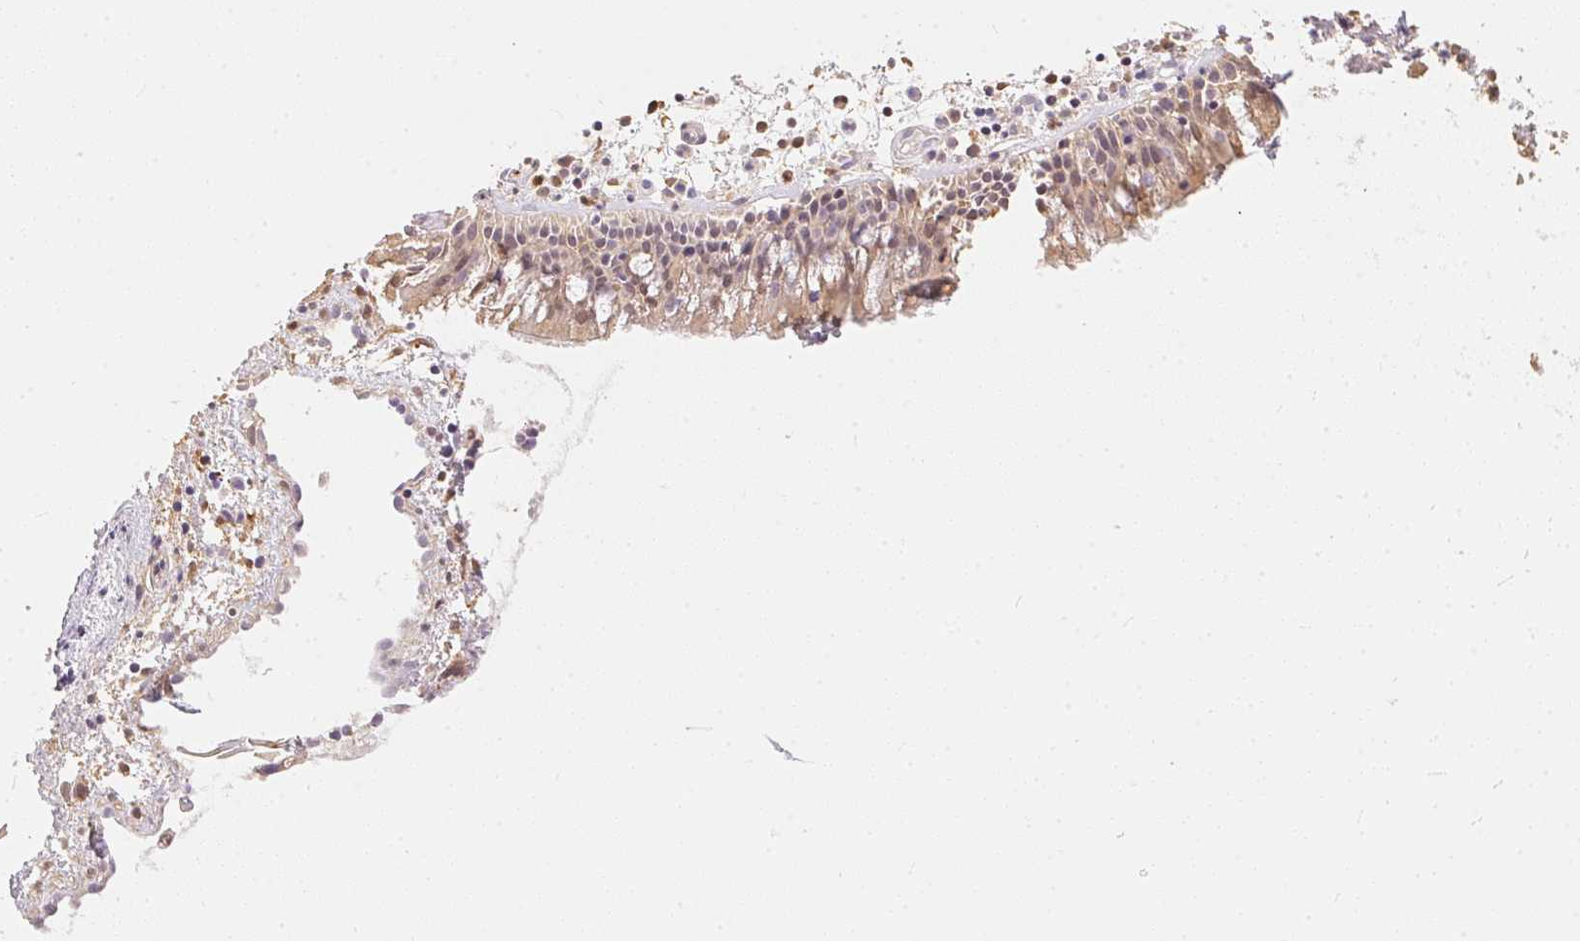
{"staining": {"intensity": "weak", "quantity": "25%-75%", "location": "cytoplasmic/membranous"}, "tissue": "nasopharynx", "cell_type": "Respiratory epithelial cells", "image_type": "normal", "snomed": [{"axis": "morphology", "description": "Normal tissue, NOS"}, {"axis": "topography", "description": "Nasopharynx"}], "caption": "About 25%-75% of respiratory epithelial cells in normal human nasopharynx exhibit weak cytoplasmic/membranous protein staining as visualized by brown immunohistochemical staining.", "gene": "S100A3", "patient": {"sex": "male", "age": 31}}